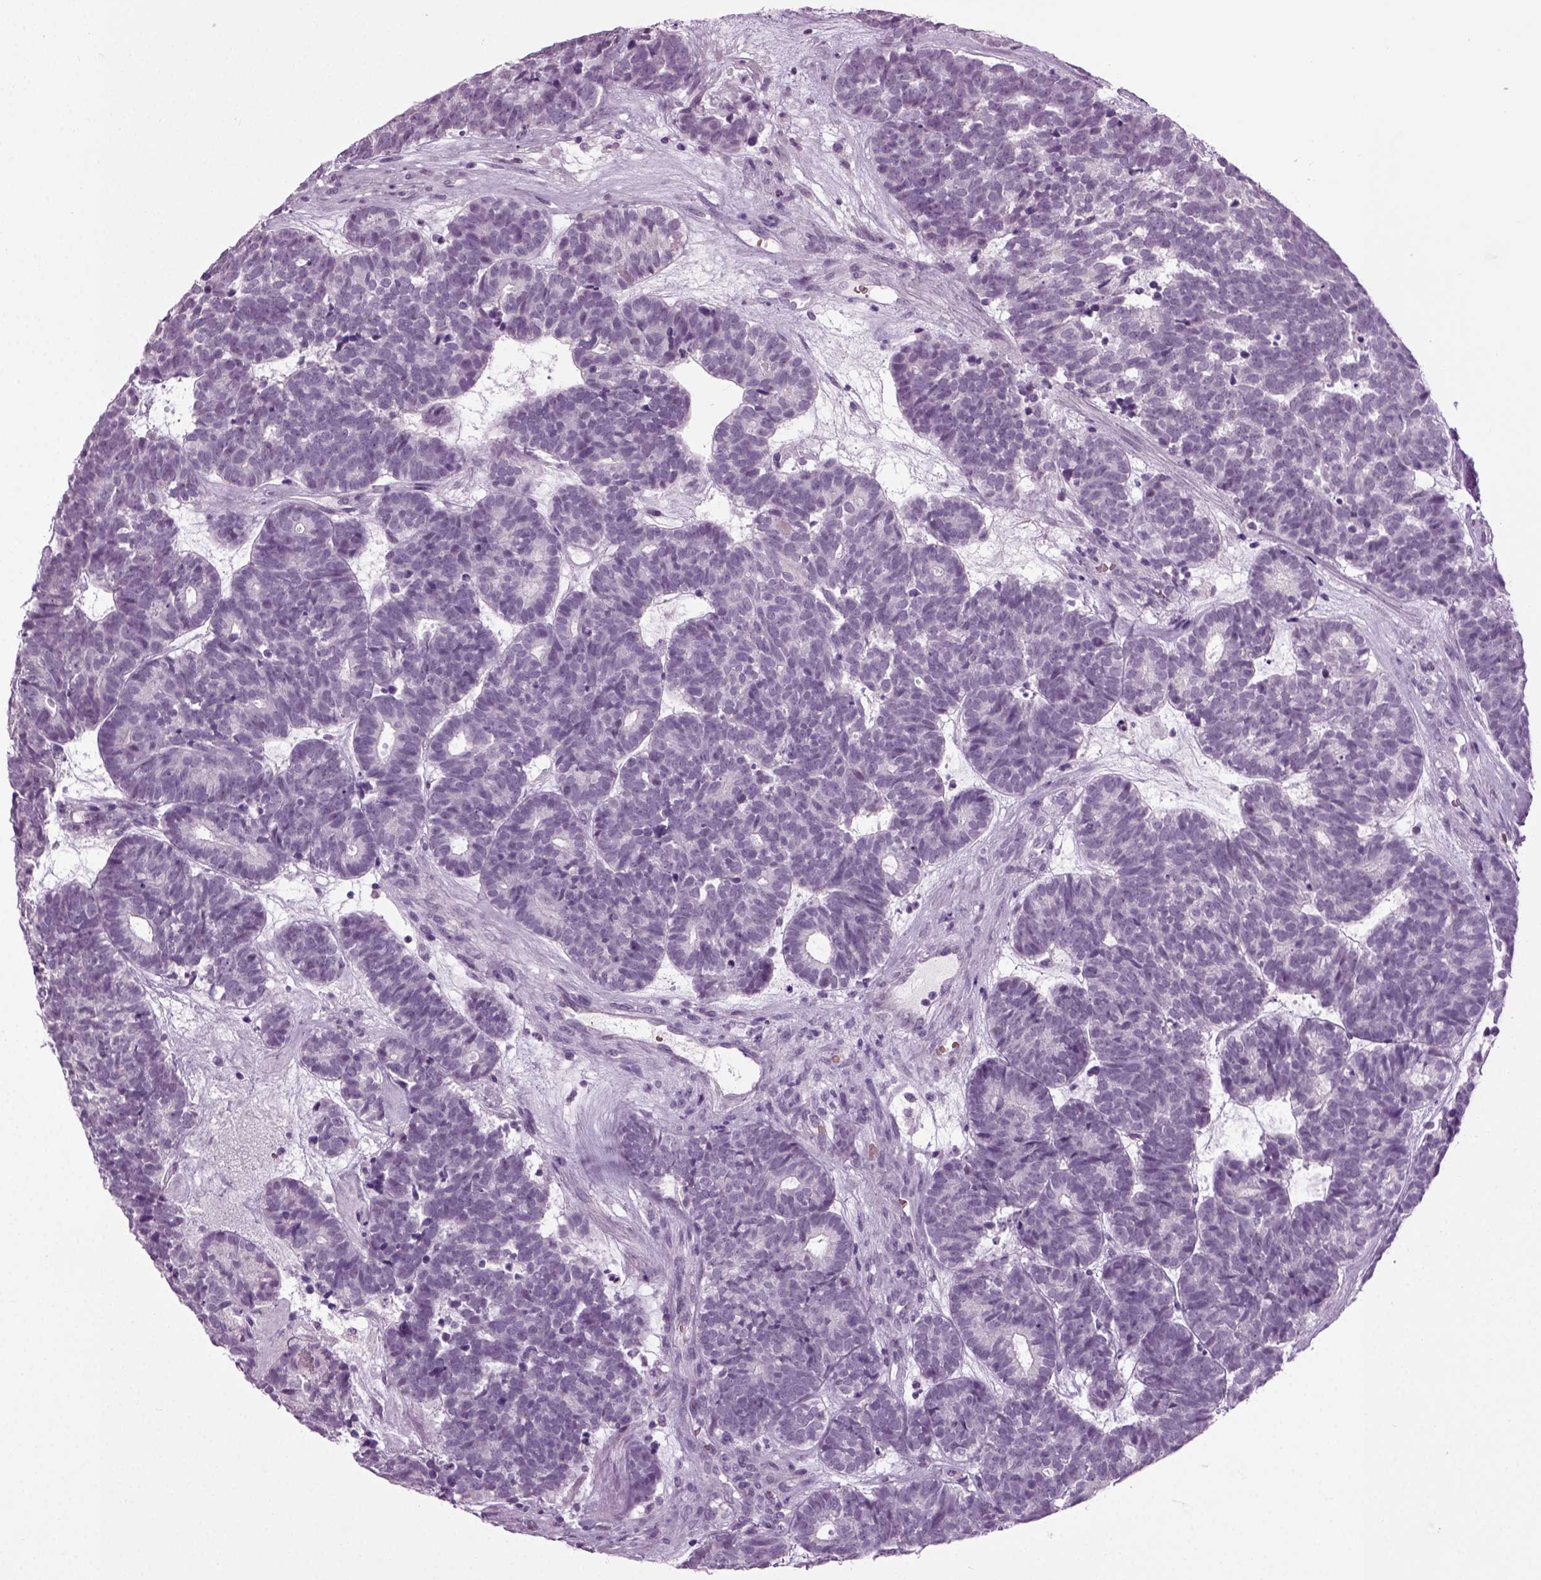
{"staining": {"intensity": "negative", "quantity": "none", "location": "none"}, "tissue": "head and neck cancer", "cell_type": "Tumor cells", "image_type": "cancer", "snomed": [{"axis": "morphology", "description": "Adenocarcinoma, NOS"}, {"axis": "topography", "description": "Head-Neck"}], "caption": "DAB immunohistochemical staining of human head and neck cancer (adenocarcinoma) exhibits no significant positivity in tumor cells. (DAB (3,3'-diaminobenzidine) immunohistochemistry (IHC) with hematoxylin counter stain).", "gene": "ZC2HC1C", "patient": {"sex": "female", "age": 81}}